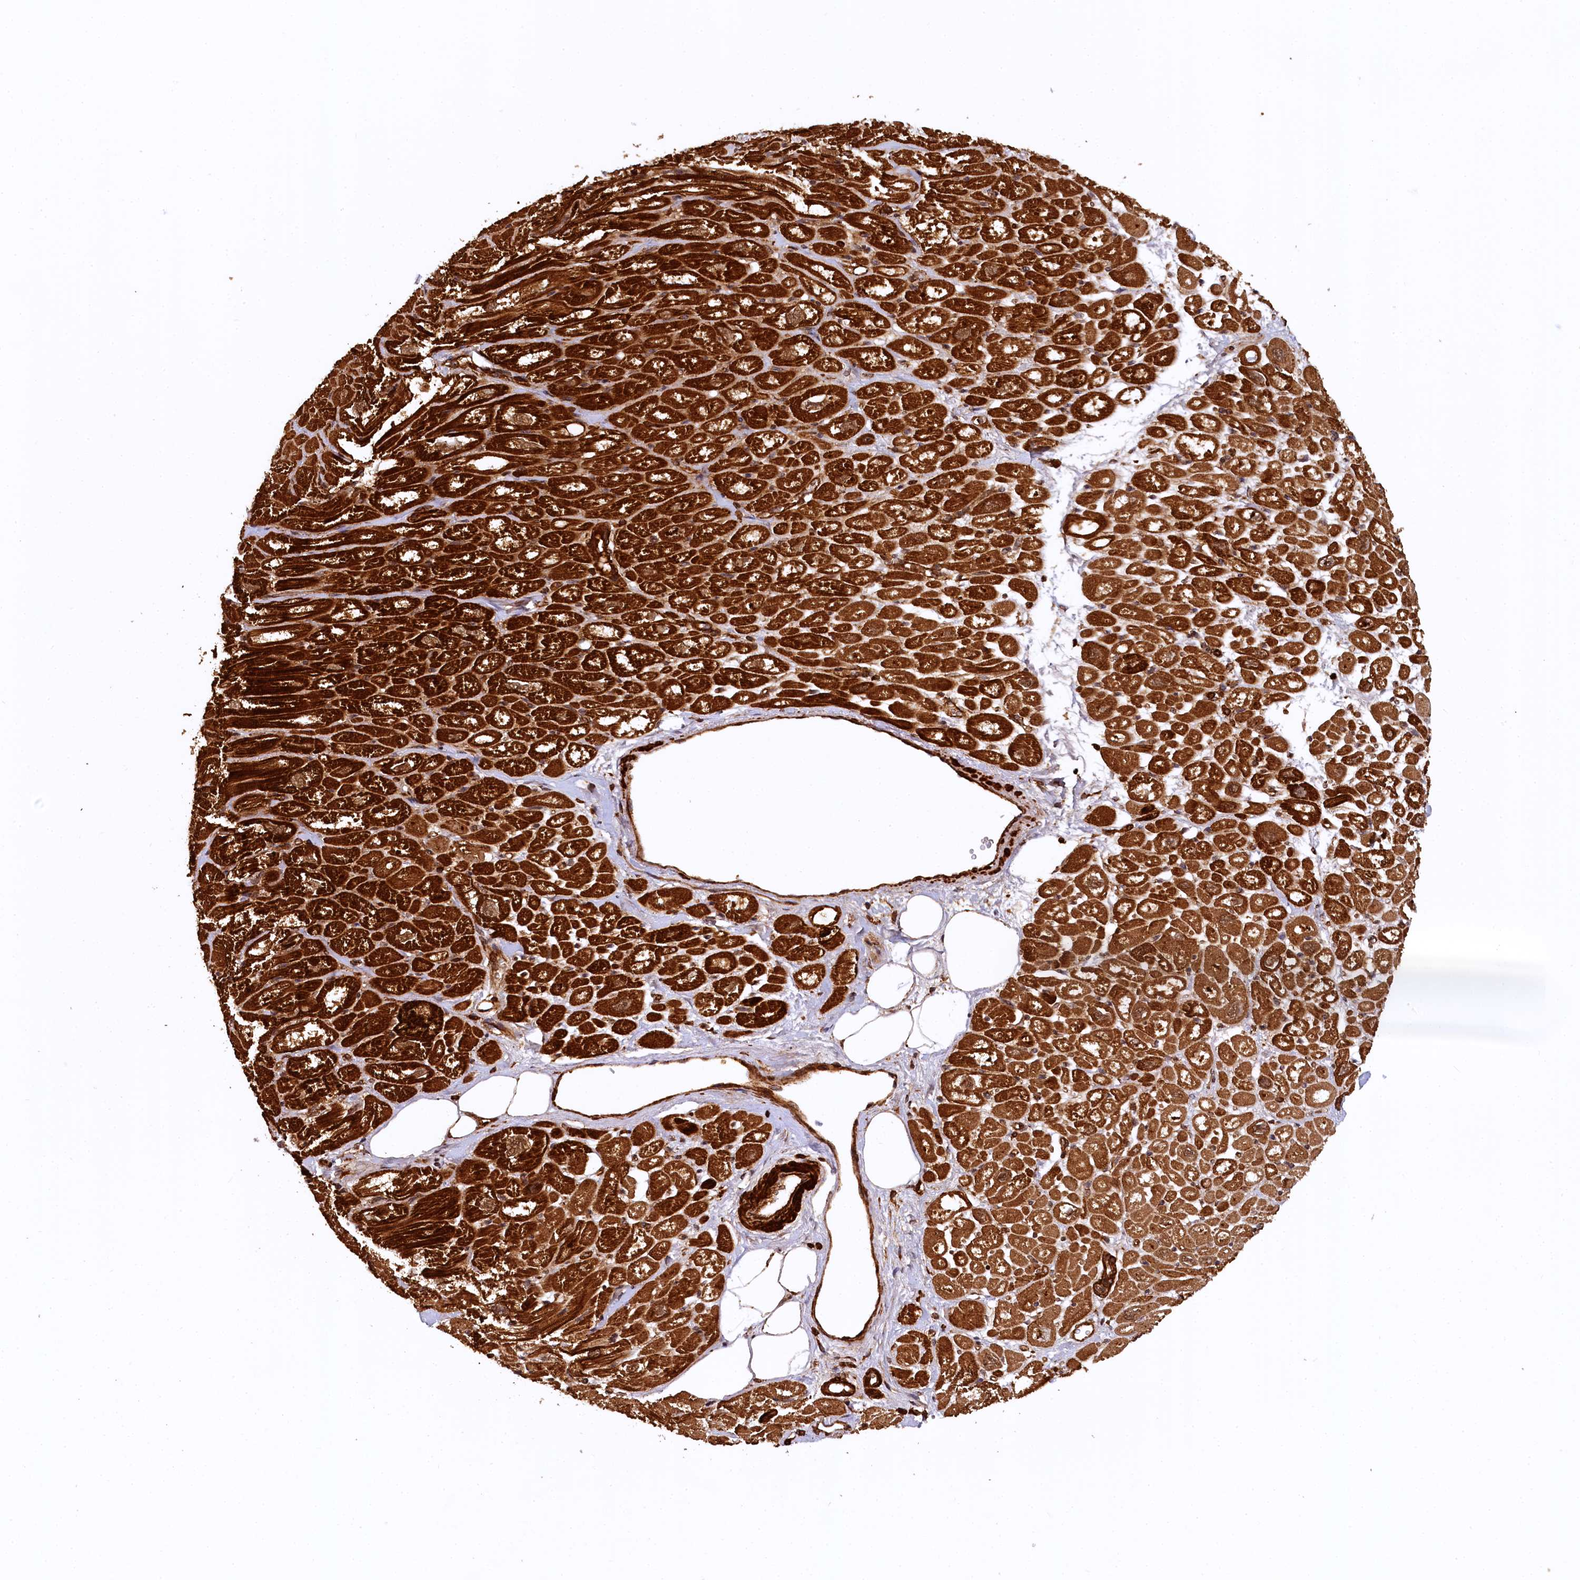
{"staining": {"intensity": "strong", "quantity": ">75%", "location": "cytoplasmic/membranous"}, "tissue": "heart muscle", "cell_type": "Cardiomyocytes", "image_type": "normal", "snomed": [{"axis": "morphology", "description": "Normal tissue, NOS"}, {"axis": "topography", "description": "Heart"}], "caption": "Immunohistochemical staining of unremarkable heart muscle exhibits high levels of strong cytoplasmic/membranous expression in about >75% of cardiomyocytes.", "gene": "STUB1", "patient": {"sex": "male", "age": 50}}